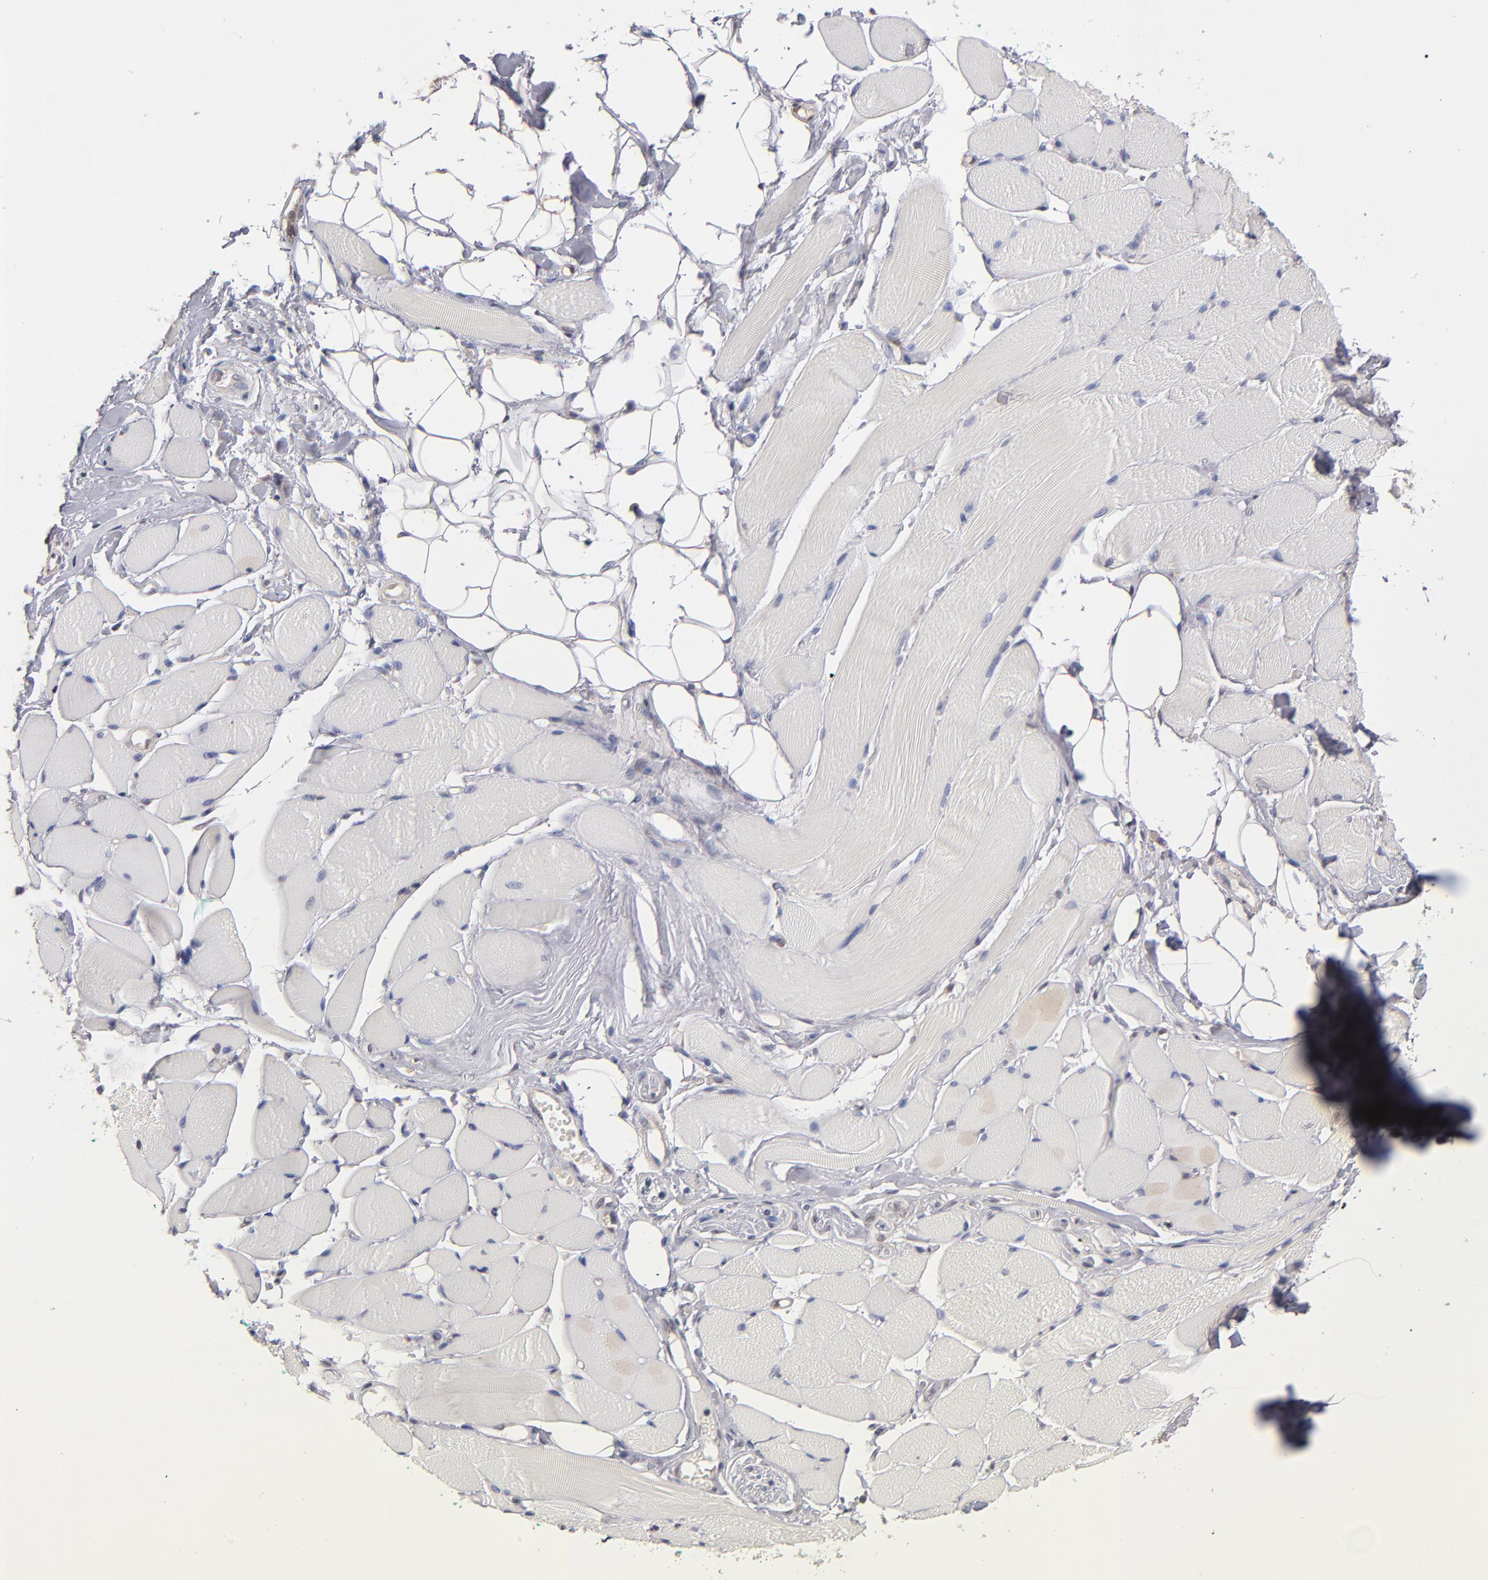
{"staining": {"intensity": "negative", "quantity": "none", "location": "none"}, "tissue": "skeletal muscle", "cell_type": "Myocytes", "image_type": "normal", "snomed": [{"axis": "morphology", "description": "Normal tissue, NOS"}, {"axis": "topography", "description": "Skeletal muscle"}, {"axis": "topography", "description": "Peripheral nerve tissue"}], "caption": "Immunohistochemical staining of benign human skeletal muscle exhibits no significant staining in myocytes.", "gene": "PSMD10", "patient": {"sex": "female", "age": 84}}